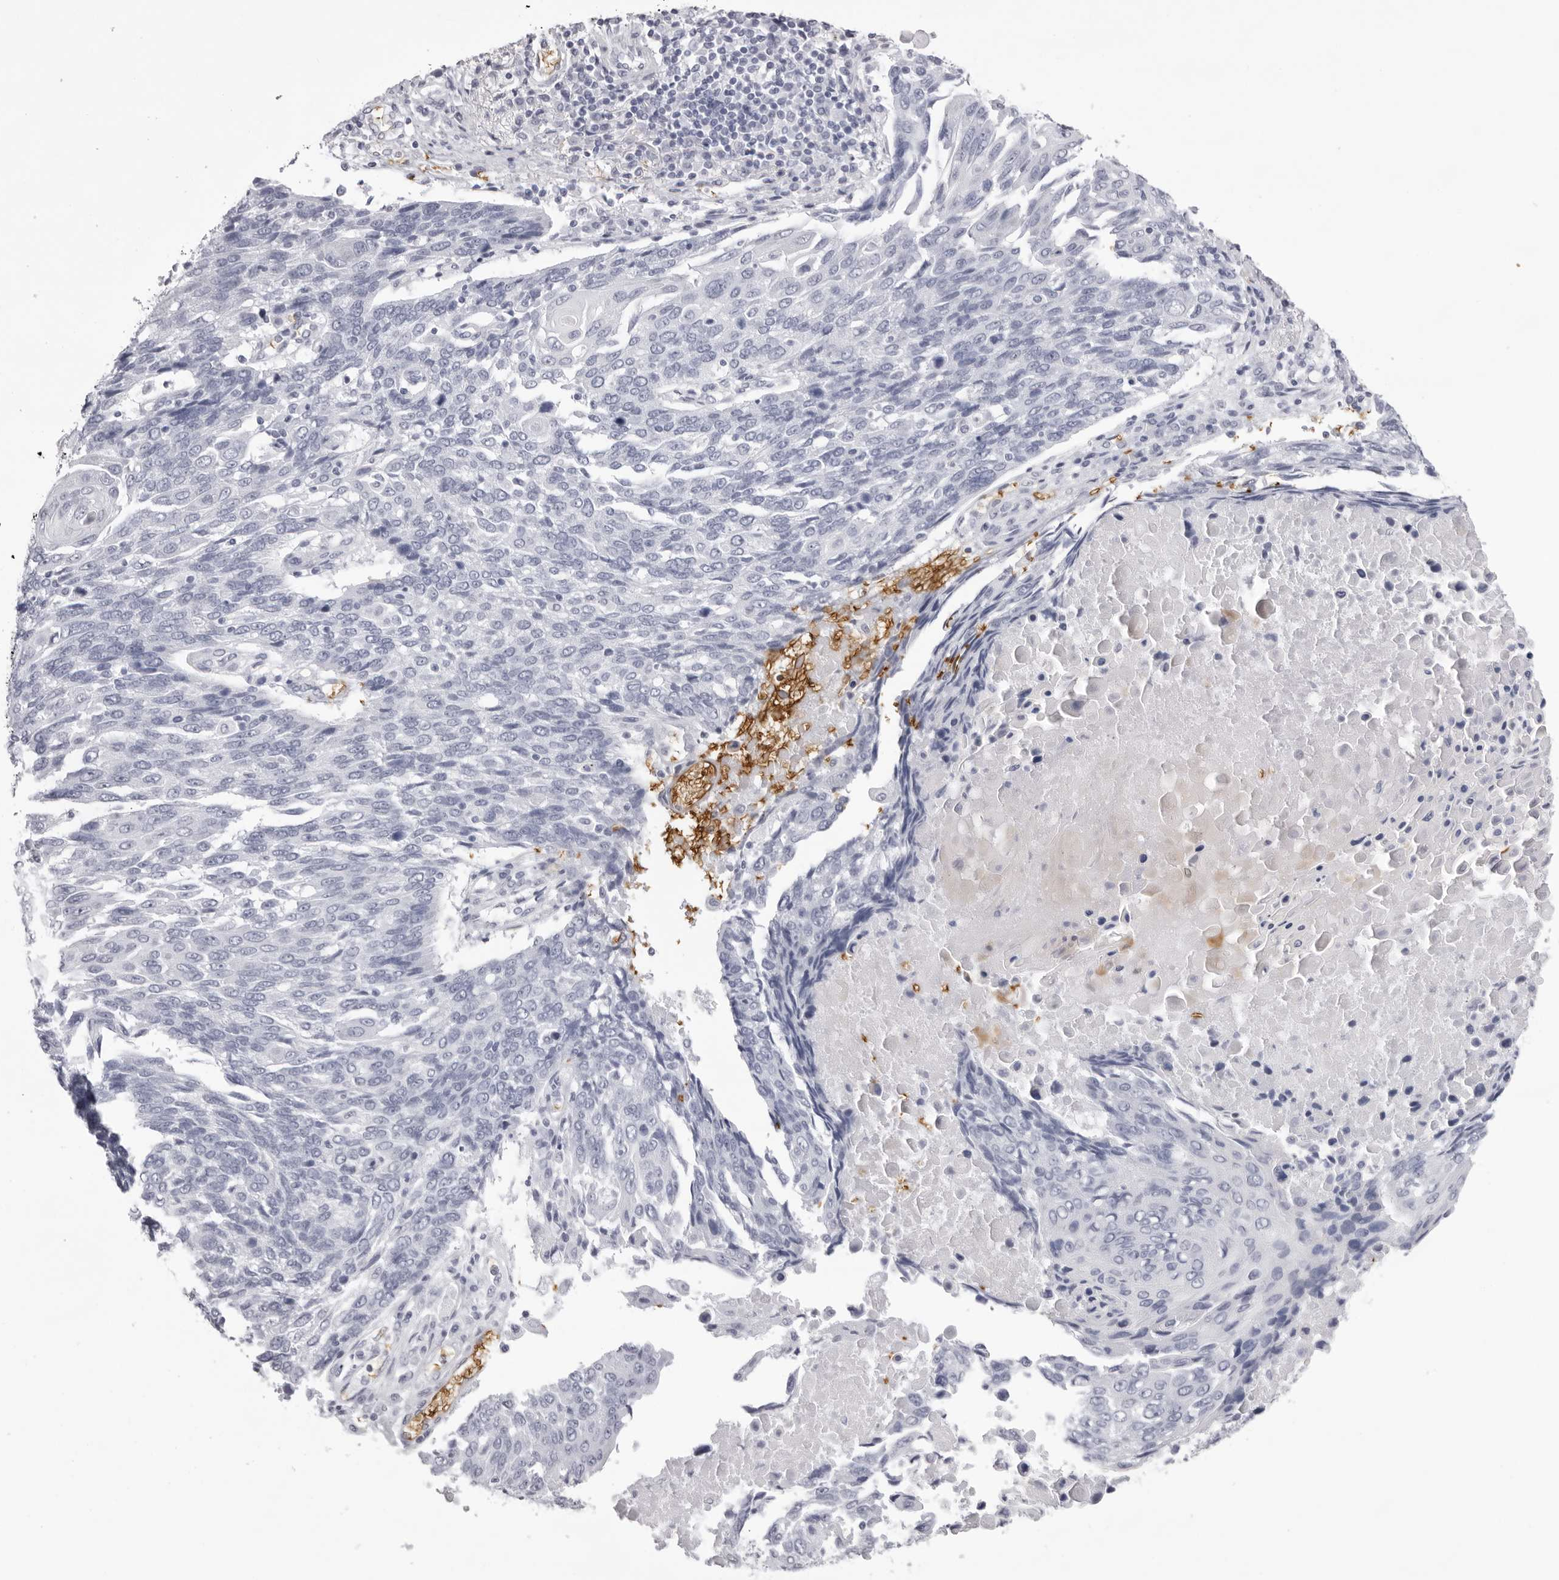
{"staining": {"intensity": "negative", "quantity": "none", "location": "none"}, "tissue": "lung cancer", "cell_type": "Tumor cells", "image_type": "cancer", "snomed": [{"axis": "morphology", "description": "Squamous cell carcinoma, NOS"}, {"axis": "topography", "description": "Lung"}], "caption": "Squamous cell carcinoma (lung) was stained to show a protein in brown. There is no significant positivity in tumor cells. (DAB immunohistochemistry with hematoxylin counter stain).", "gene": "SPTA1", "patient": {"sex": "male", "age": 66}}